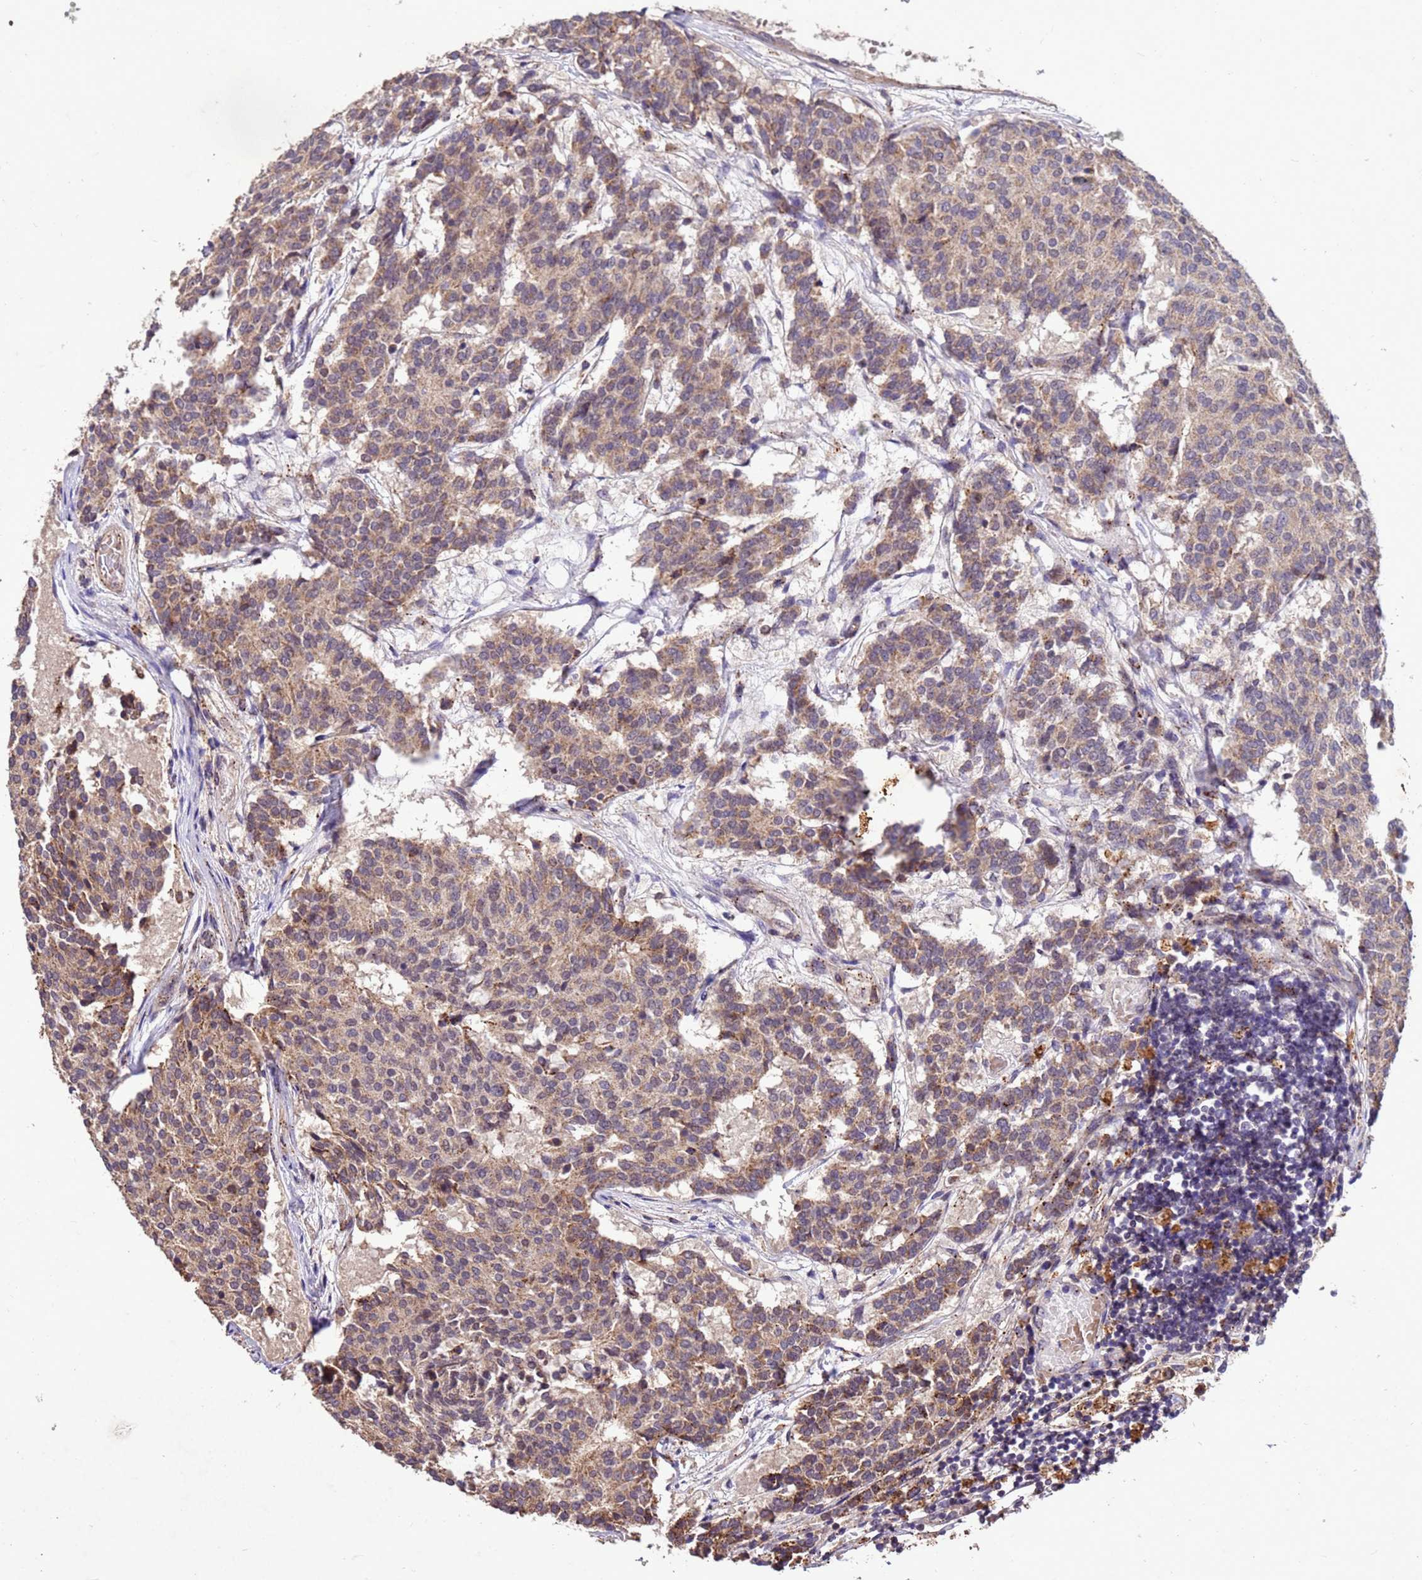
{"staining": {"intensity": "moderate", "quantity": ">75%", "location": "cytoplasmic/membranous"}, "tissue": "carcinoid", "cell_type": "Tumor cells", "image_type": "cancer", "snomed": [{"axis": "morphology", "description": "Carcinoid, malignant, NOS"}, {"axis": "topography", "description": "Pancreas"}], "caption": "Immunohistochemistry (IHC) (DAB) staining of human carcinoid (malignant) demonstrates moderate cytoplasmic/membranous protein positivity in about >75% of tumor cells.", "gene": "TOR4A", "patient": {"sex": "female", "age": 54}}